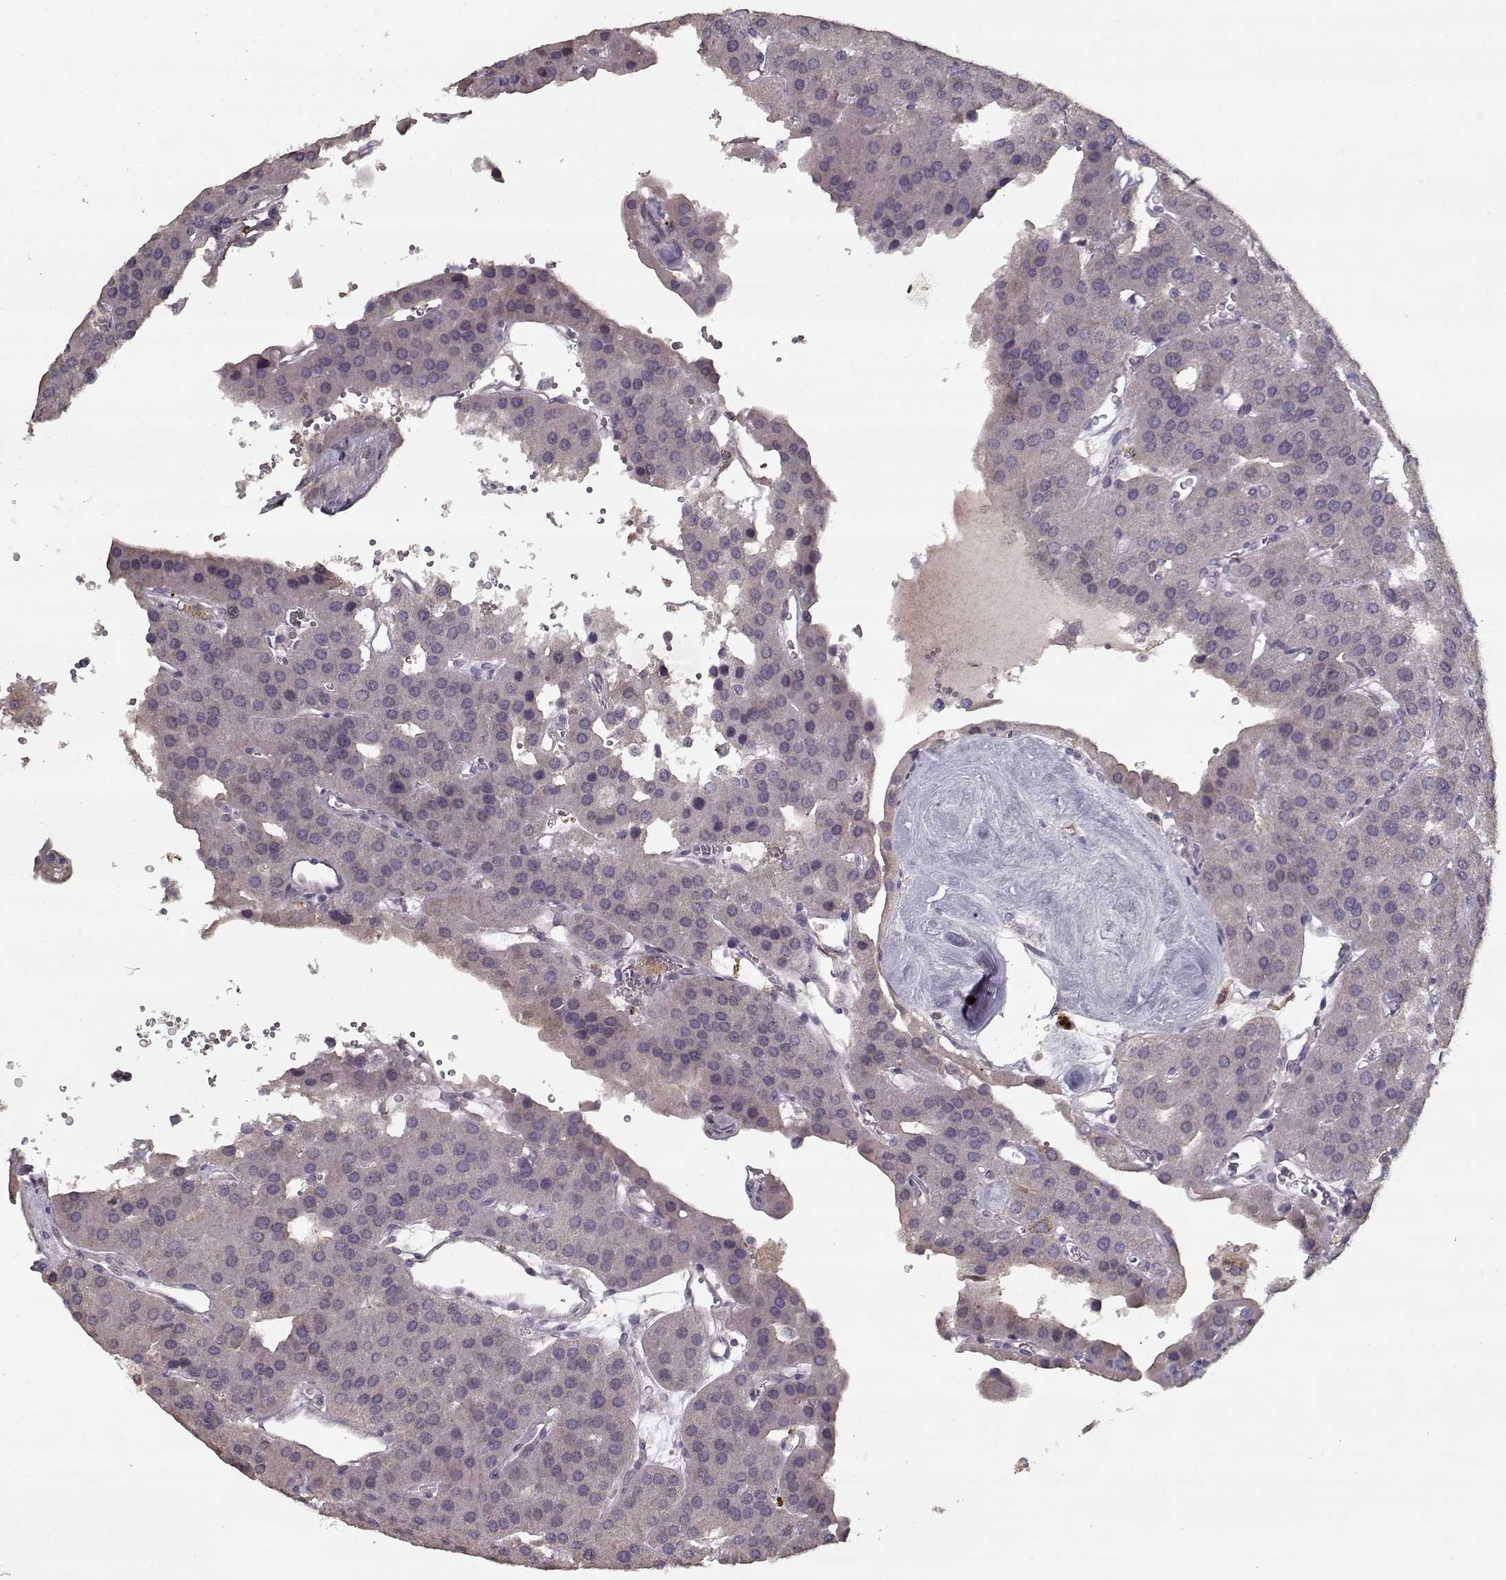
{"staining": {"intensity": "negative", "quantity": "none", "location": "none"}, "tissue": "parathyroid gland", "cell_type": "Glandular cells", "image_type": "normal", "snomed": [{"axis": "morphology", "description": "Normal tissue, NOS"}, {"axis": "morphology", "description": "Adenoma, NOS"}, {"axis": "topography", "description": "Parathyroid gland"}], "caption": "DAB immunohistochemical staining of unremarkable parathyroid gland reveals no significant expression in glandular cells. Brightfield microscopy of IHC stained with DAB (3,3'-diaminobenzidine) (brown) and hematoxylin (blue), captured at high magnification.", "gene": "LAMA2", "patient": {"sex": "female", "age": 86}}